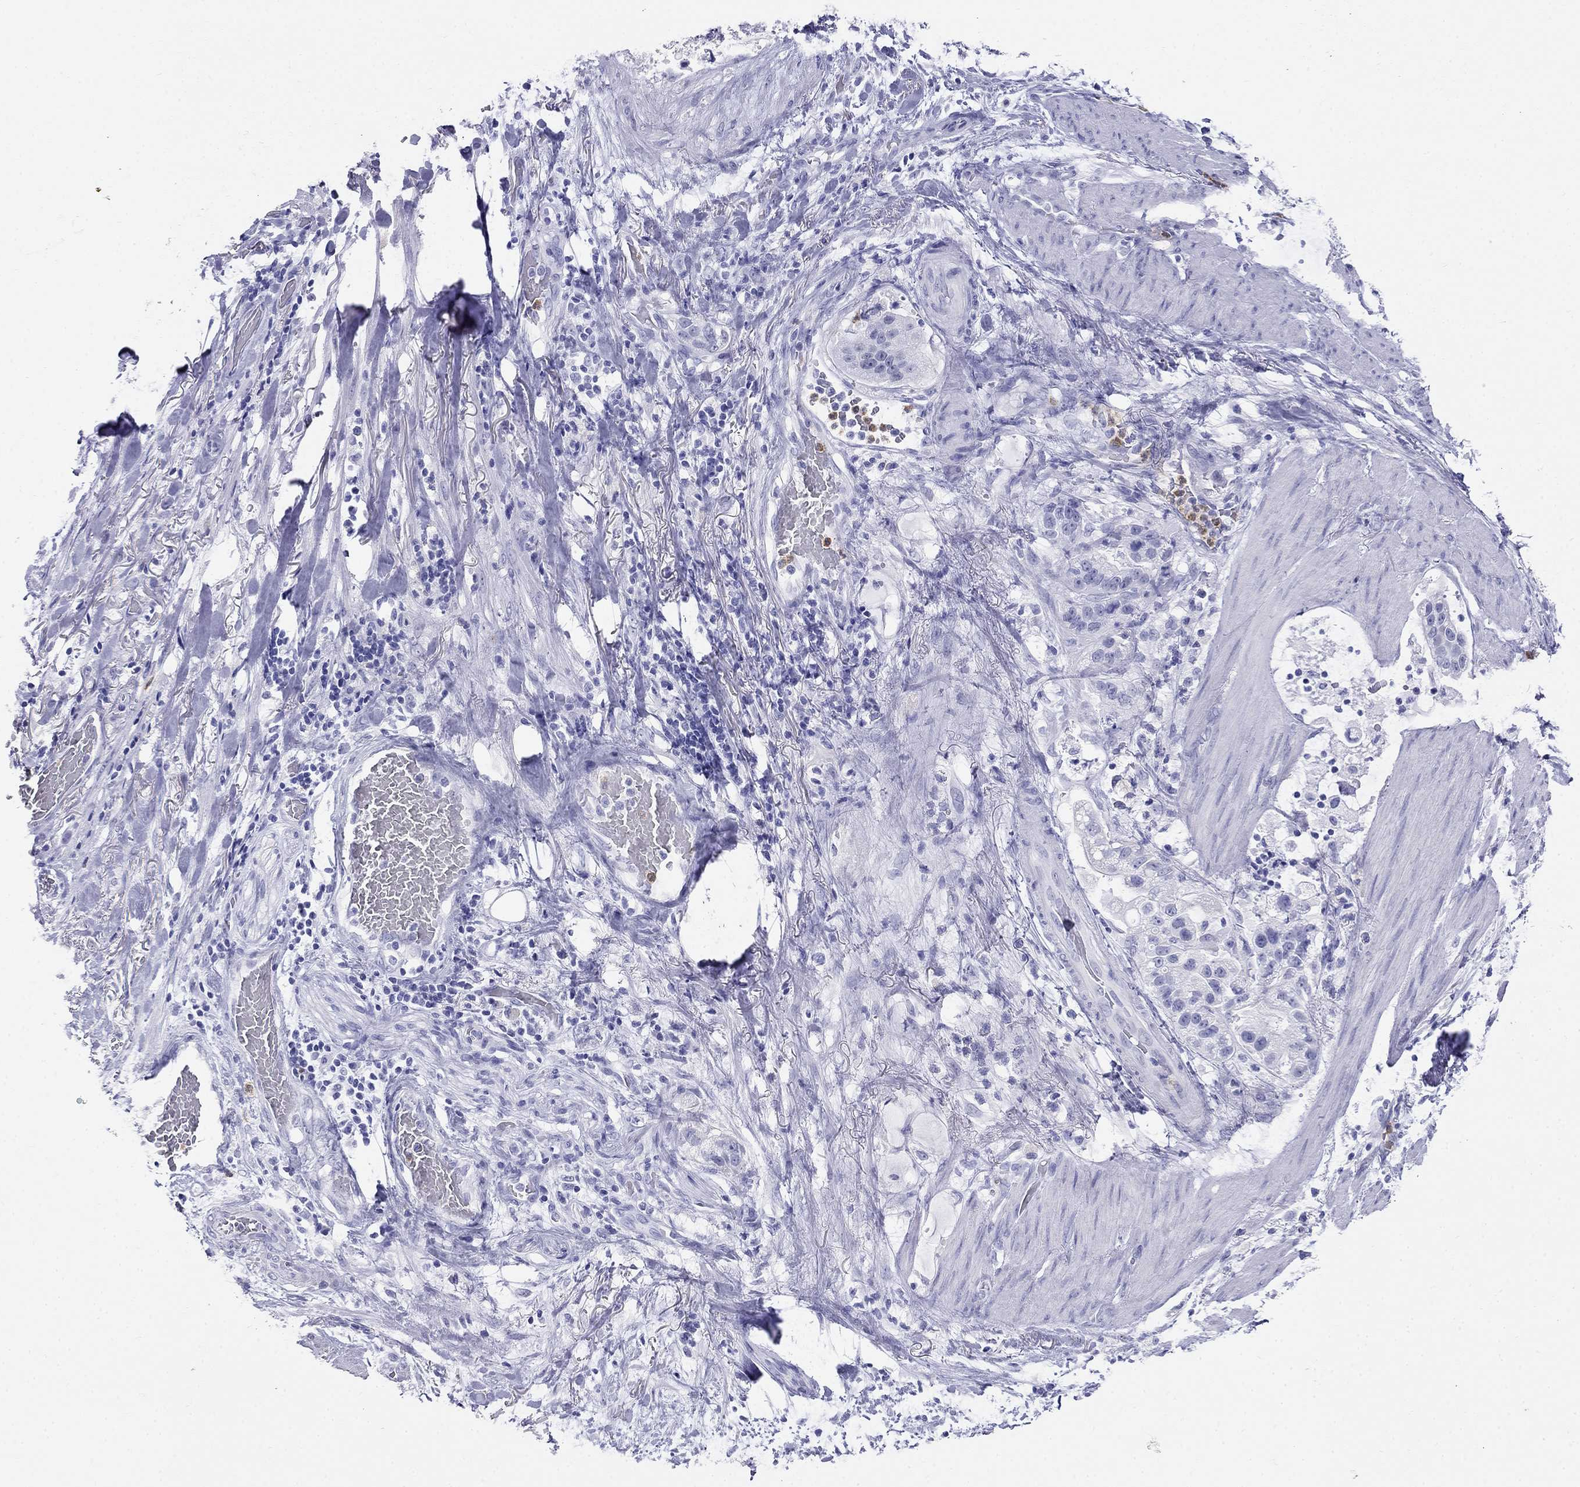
{"staining": {"intensity": "negative", "quantity": "none", "location": "none"}, "tissue": "stomach cancer", "cell_type": "Tumor cells", "image_type": "cancer", "snomed": [{"axis": "morphology", "description": "Adenocarcinoma, NOS"}, {"axis": "topography", "description": "Stomach"}], "caption": "A photomicrograph of stomach cancer (adenocarcinoma) stained for a protein reveals no brown staining in tumor cells.", "gene": "PPP1R36", "patient": {"sex": "male", "age": 59}}